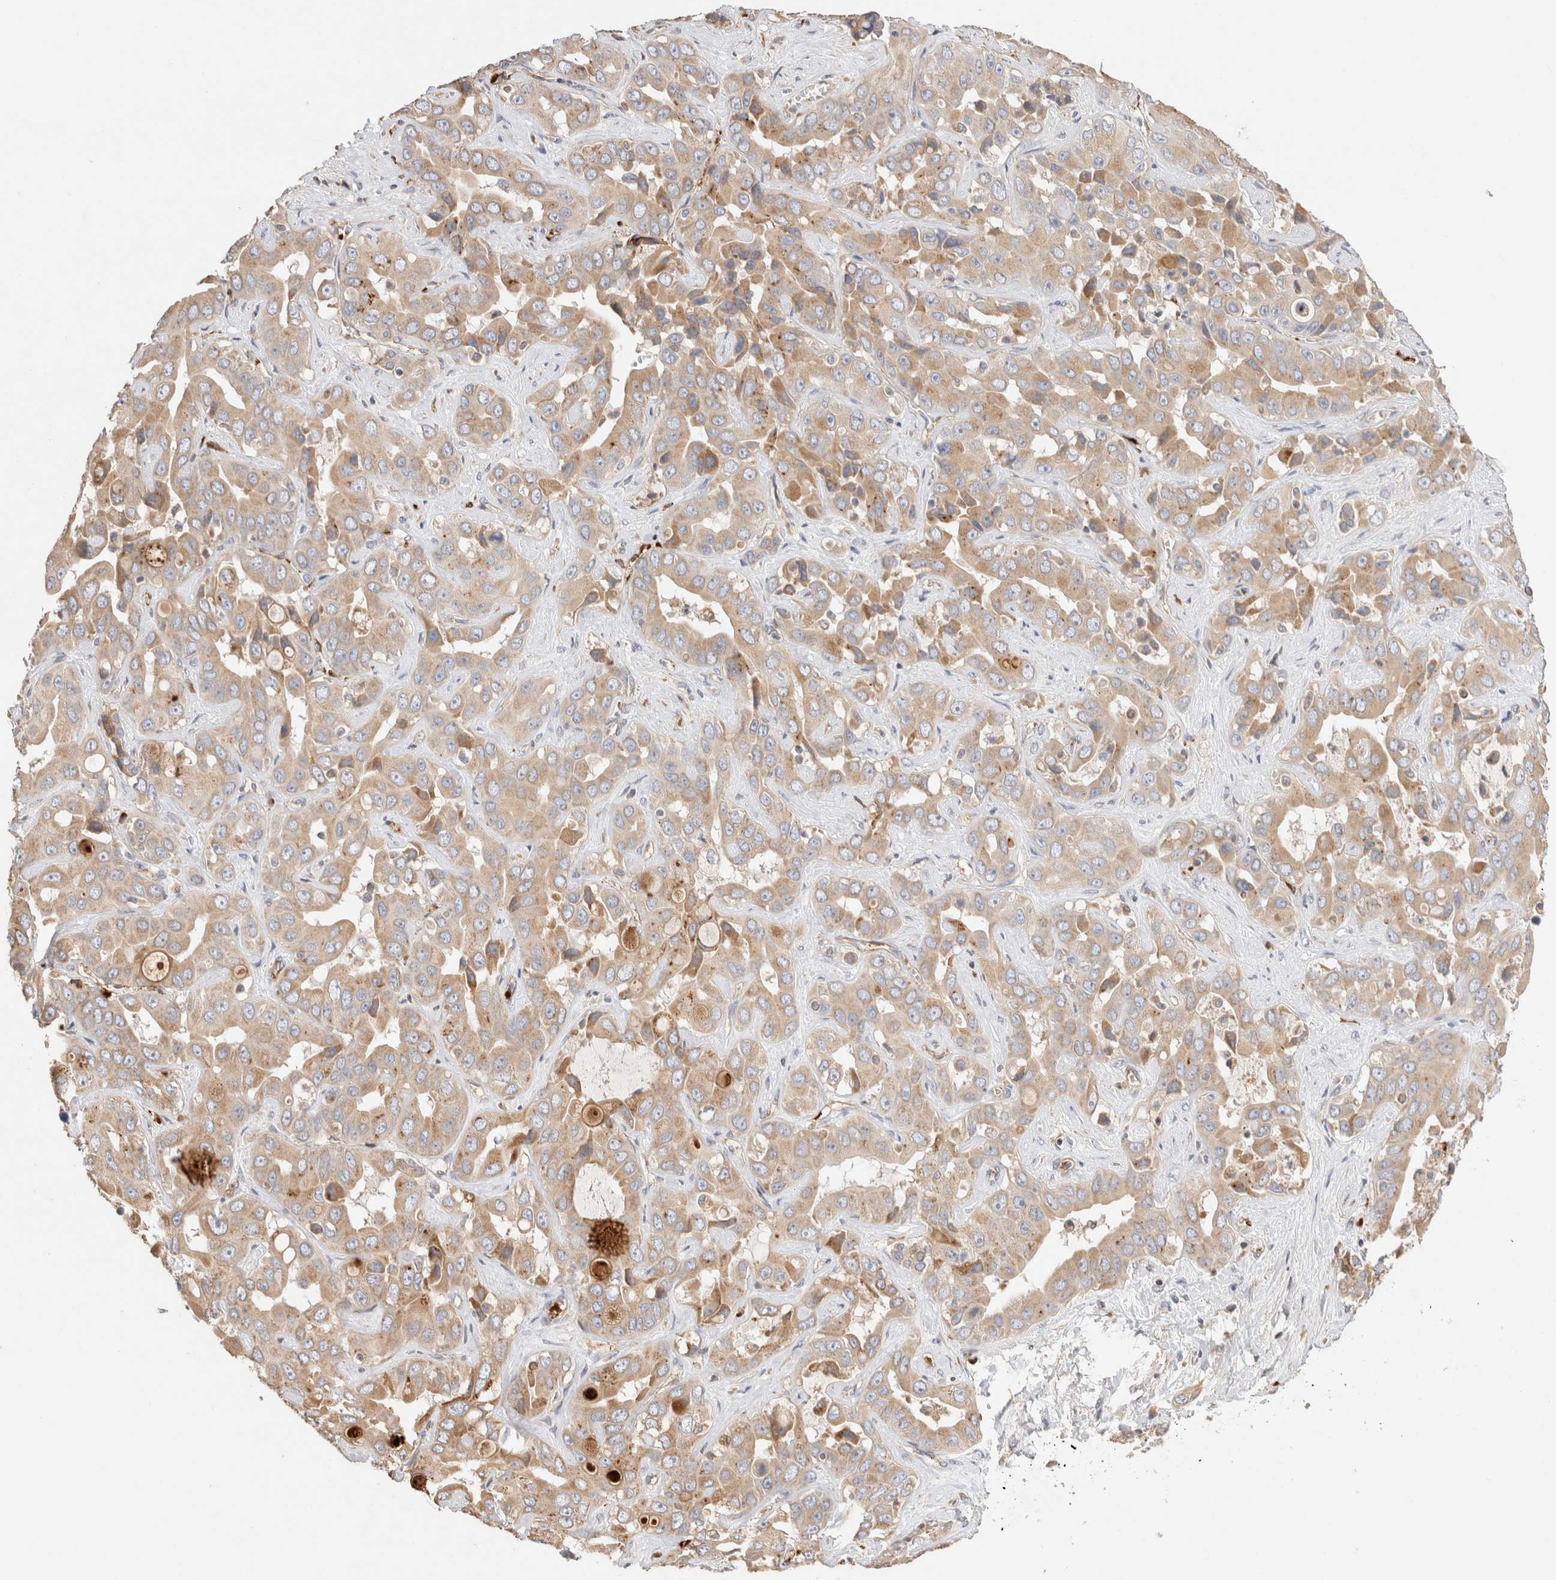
{"staining": {"intensity": "weak", "quantity": ">75%", "location": "cytoplasmic/membranous"}, "tissue": "liver cancer", "cell_type": "Tumor cells", "image_type": "cancer", "snomed": [{"axis": "morphology", "description": "Cholangiocarcinoma"}, {"axis": "topography", "description": "Liver"}], "caption": "This micrograph exhibits IHC staining of human liver cancer (cholangiocarcinoma), with low weak cytoplasmic/membranous expression in about >75% of tumor cells.", "gene": "PROS1", "patient": {"sex": "female", "age": 52}}